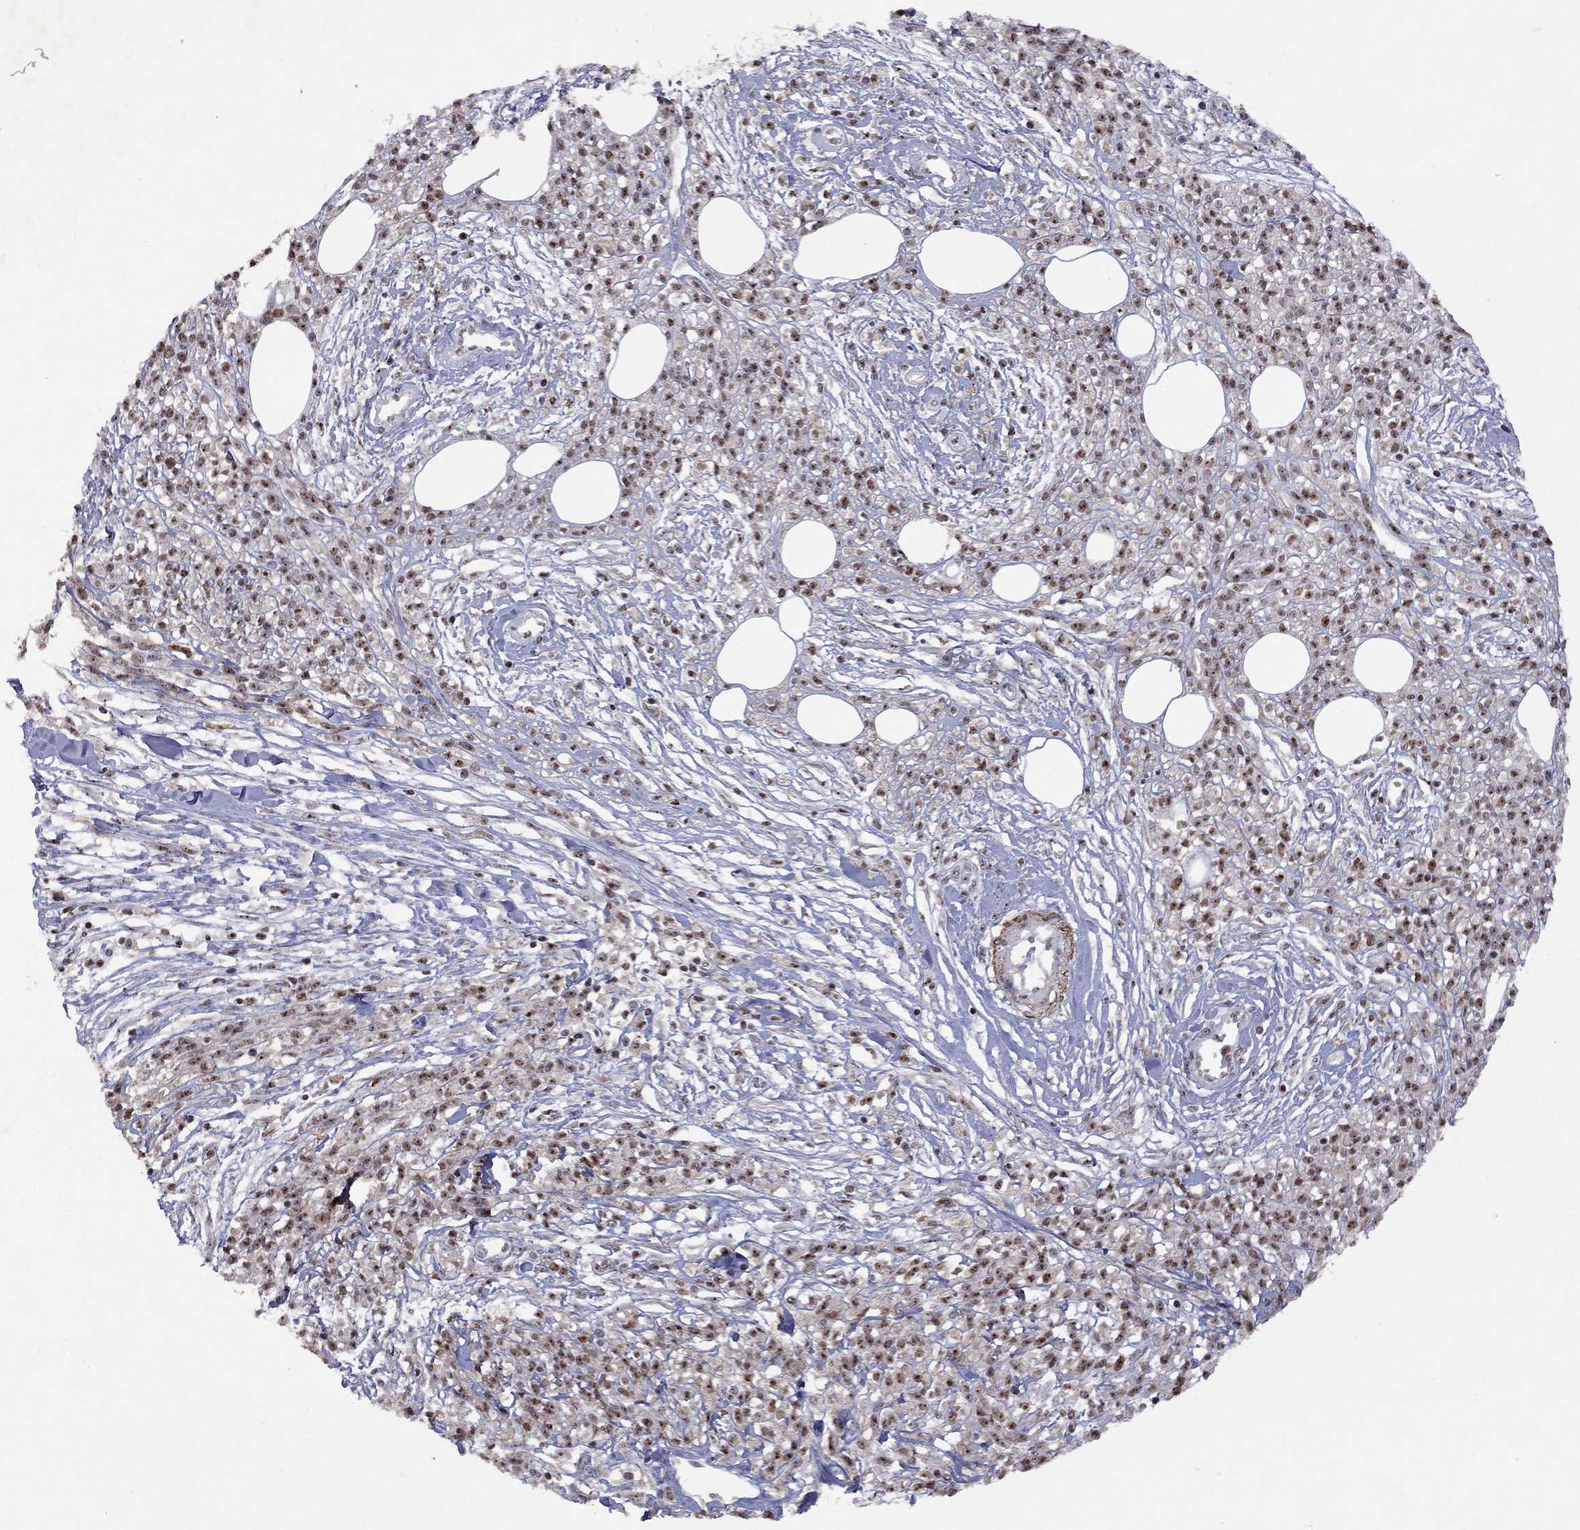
{"staining": {"intensity": "moderate", "quantity": ">75%", "location": "nuclear"}, "tissue": "melanoma", "cell_type": "Tumor cells", "image_type": "cancer", "snomed": [{"axis": "morphology", "description": "Malignant melanoma, NOS"}, {"axis": "topography", "description": "Skin"}, {"axis": "topography", "description": "Skin of trunk"}], "caption": "Tumor cells exhibit medium levels of moderate nuclear positivity in about >75% of cells in malignant melanoma.", "gene": "SPOUT1", "patient": {"sex": "male", "age": 74}}